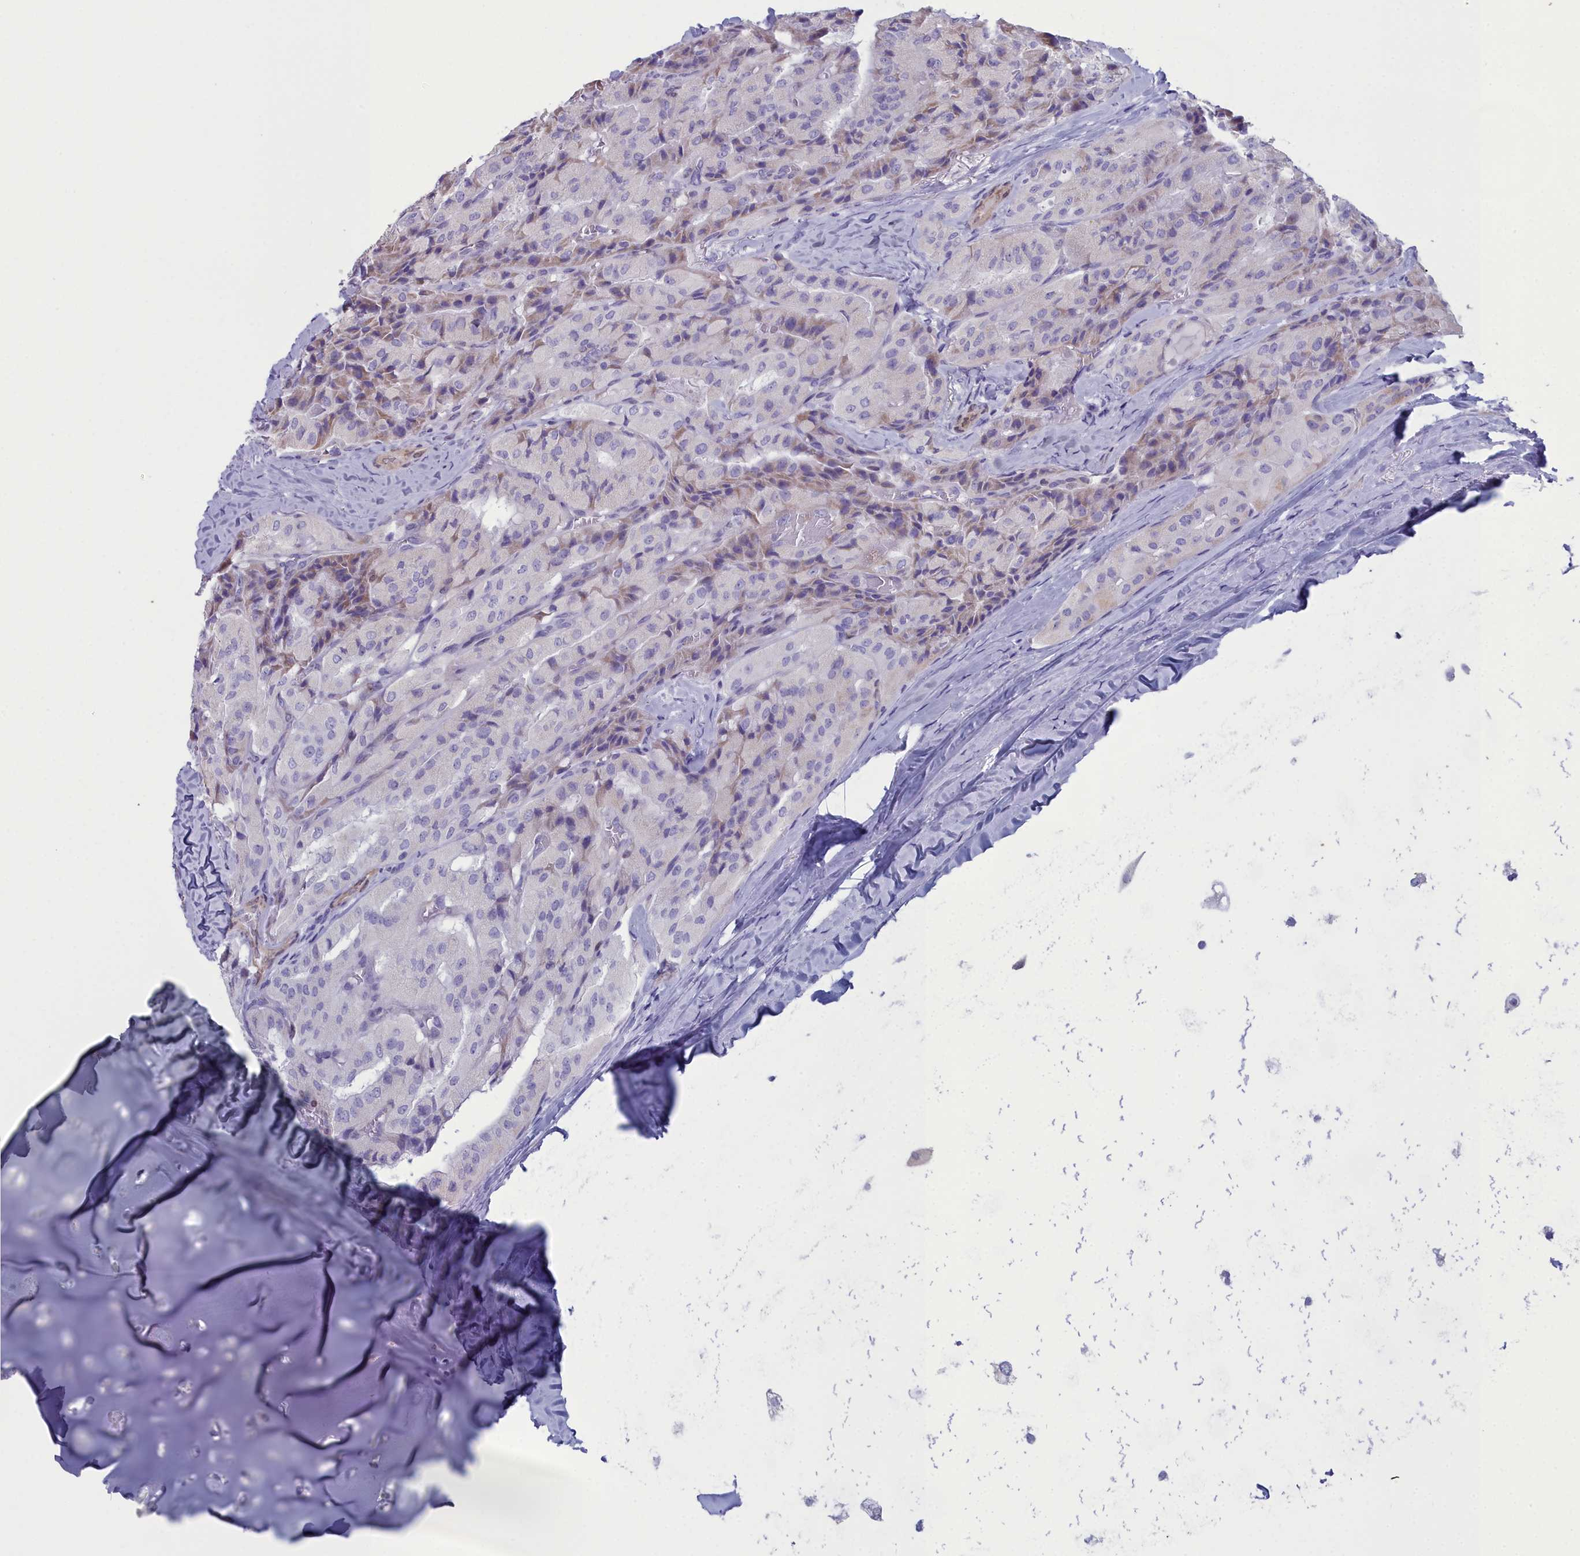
{"staining": {"intensity": "weak", "quantity": "<25%", "location": "cytoplasmic/membranous"}, "tissue": "thyroid cancer", "cell_type": "Tumor cells", "image_type": "cancer", "snomed": [{"axis": "morphology", "description": "Normal tissue, NOS"}, {"axis": "morphology", "description": "Papillary adenocarcinoma, NOS"}, {"axis": "topography", "description": "Thyroid gland"}], "caption": "Photomicrograph shows no significant protein positivity in tumor cells of thyroid cancer.", "gene": "PPP1R14A", "patient": {"sex": "female", "age": 59}}